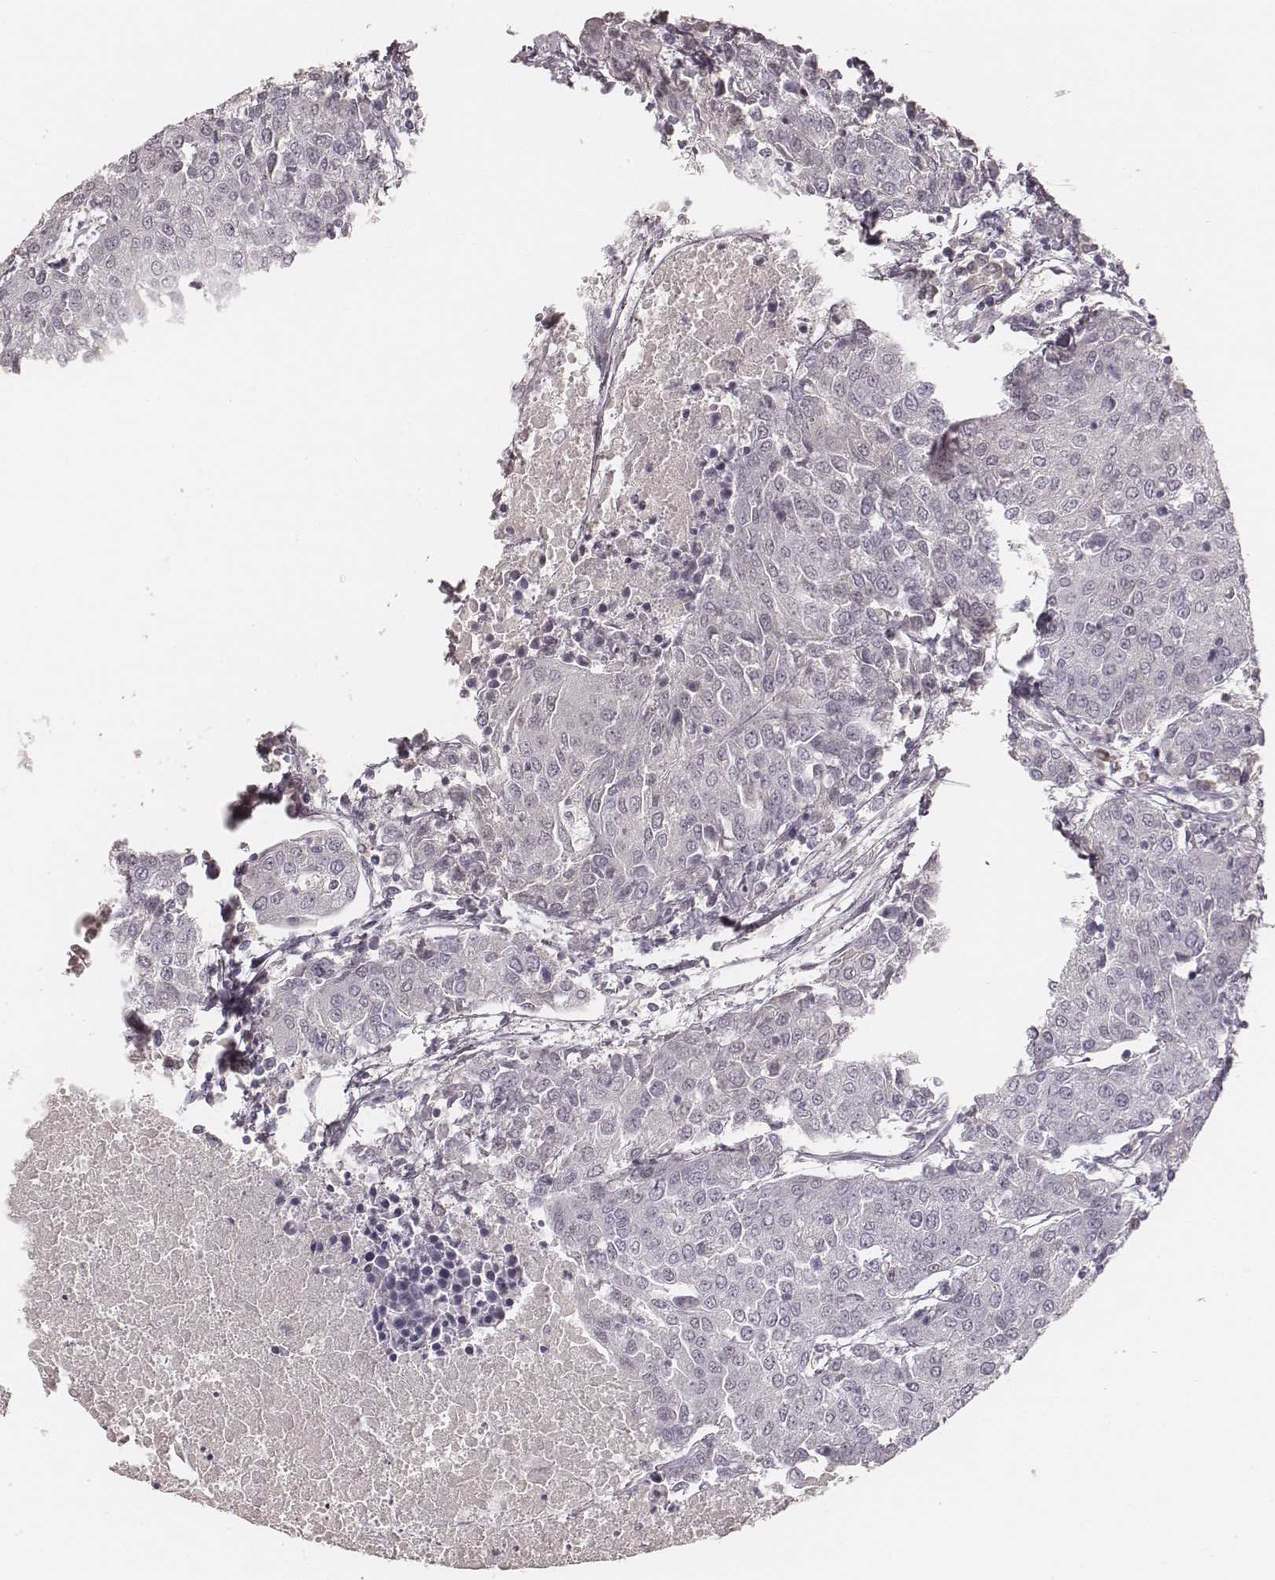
{"staining": {"intensity": "negative", "quantity": "none", "location": "none"}, "tissue": "urothelial cancer", "cell_type": "Tumor cells", "image_type": "cancer", "snomed": [{"axis": "morphology", "description": "Urothelial carcinoma, High grade"}, {"axis": "topography", "description": "Urinary bladder"}], "caption": "Immunohistochemical staining of human urothelial carcinoma (high-grade) demonstrates no significant positivity in tumor cells.", "gene": "MSX1", "patient": {"sex": "female", "age": 85}}